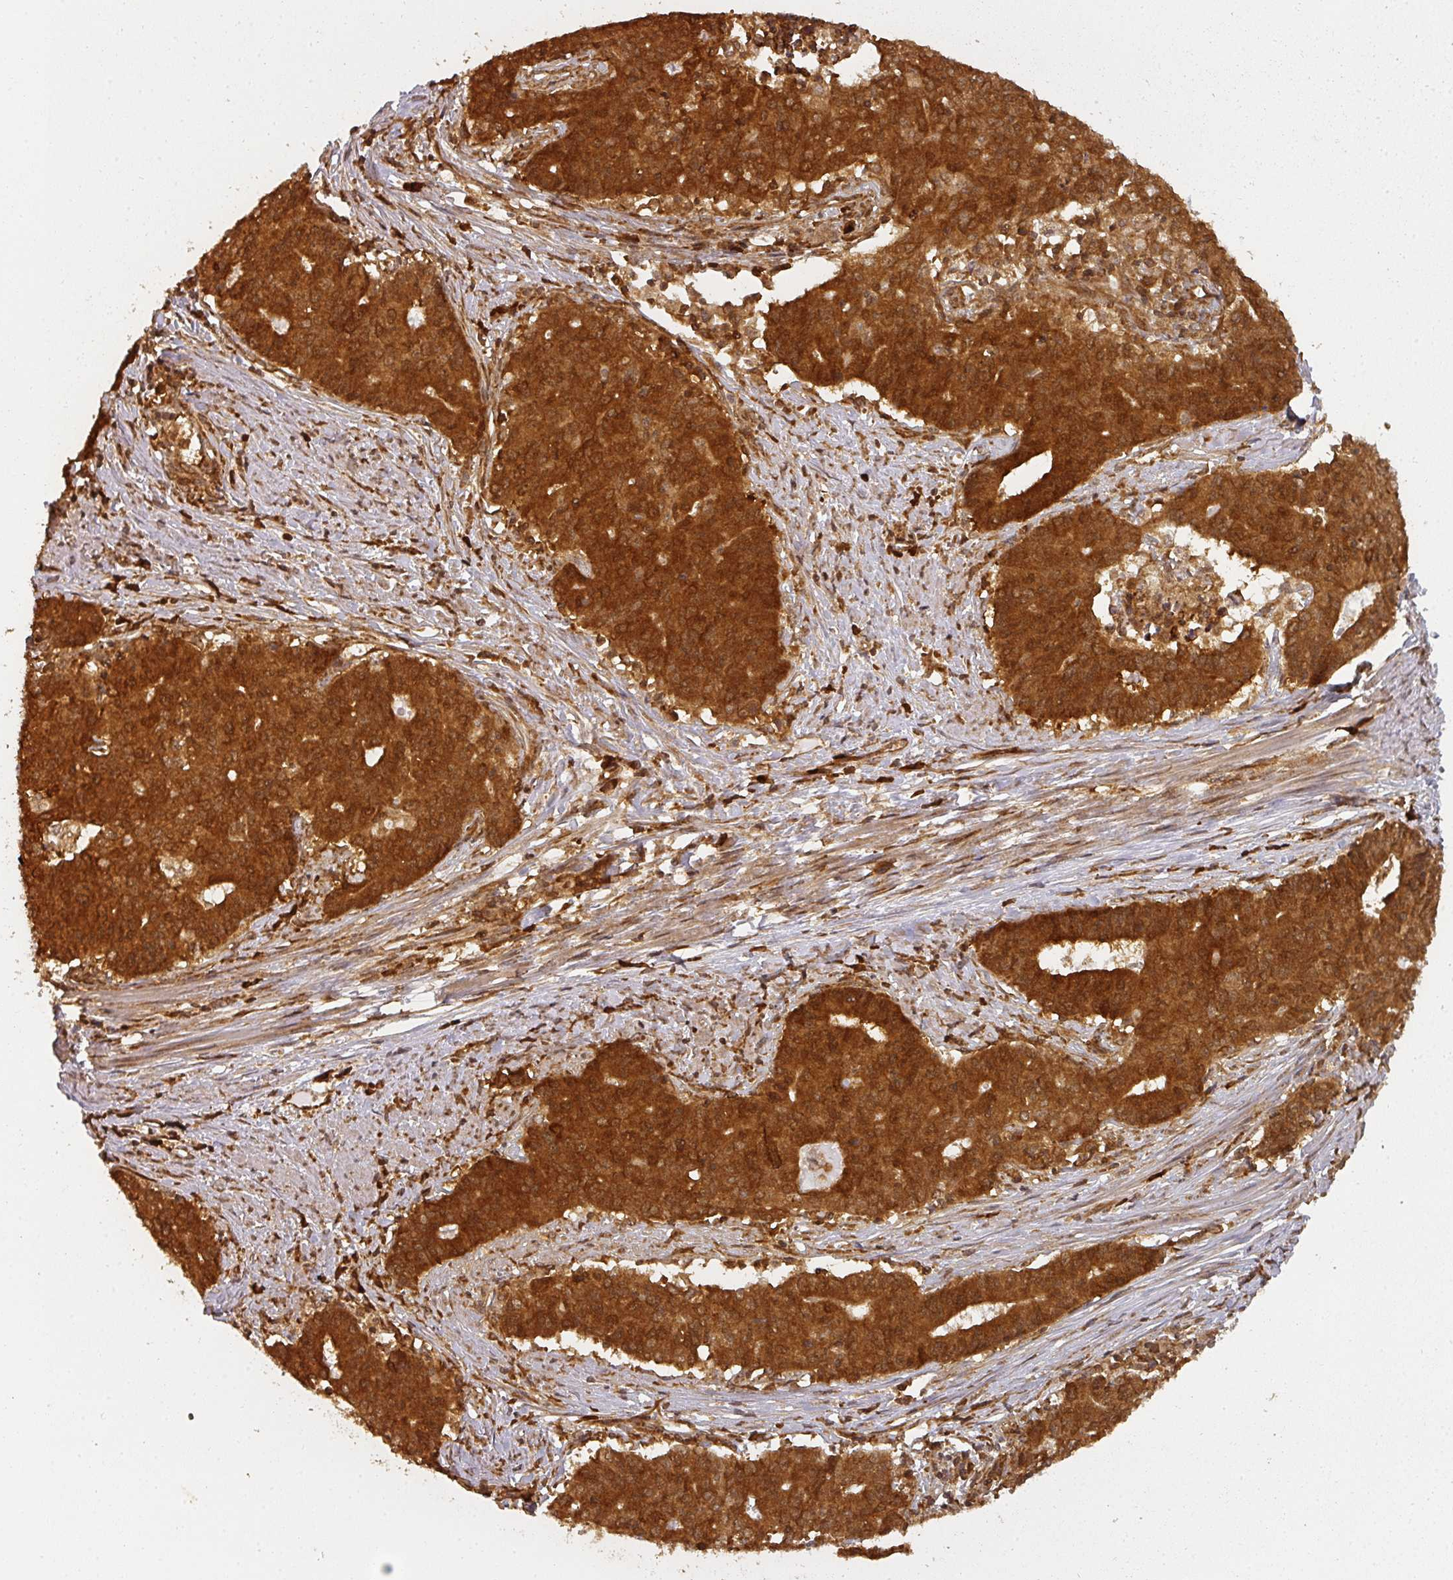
{"staining": {"intensity": "strong", "quantity": ">75%", "location": "cytoplasmic/membranous"}, "tissue": "endometrial cancer", "cell_type": "Tumor cells", "image_type": "cancer", "snomed": [{"axis": "morphology", "description": "Adenocarcinoma, NOS"}, {"axis": "topography", "description": "Endometrium"}], "caption": "Endometrial adenocarcinoma stained for a protein demonstrates strong cytoplasmic/membranous positivity in tumor cells.", "gene": "PPP6R3", "patient": {"sex": "female", "age": 59}}